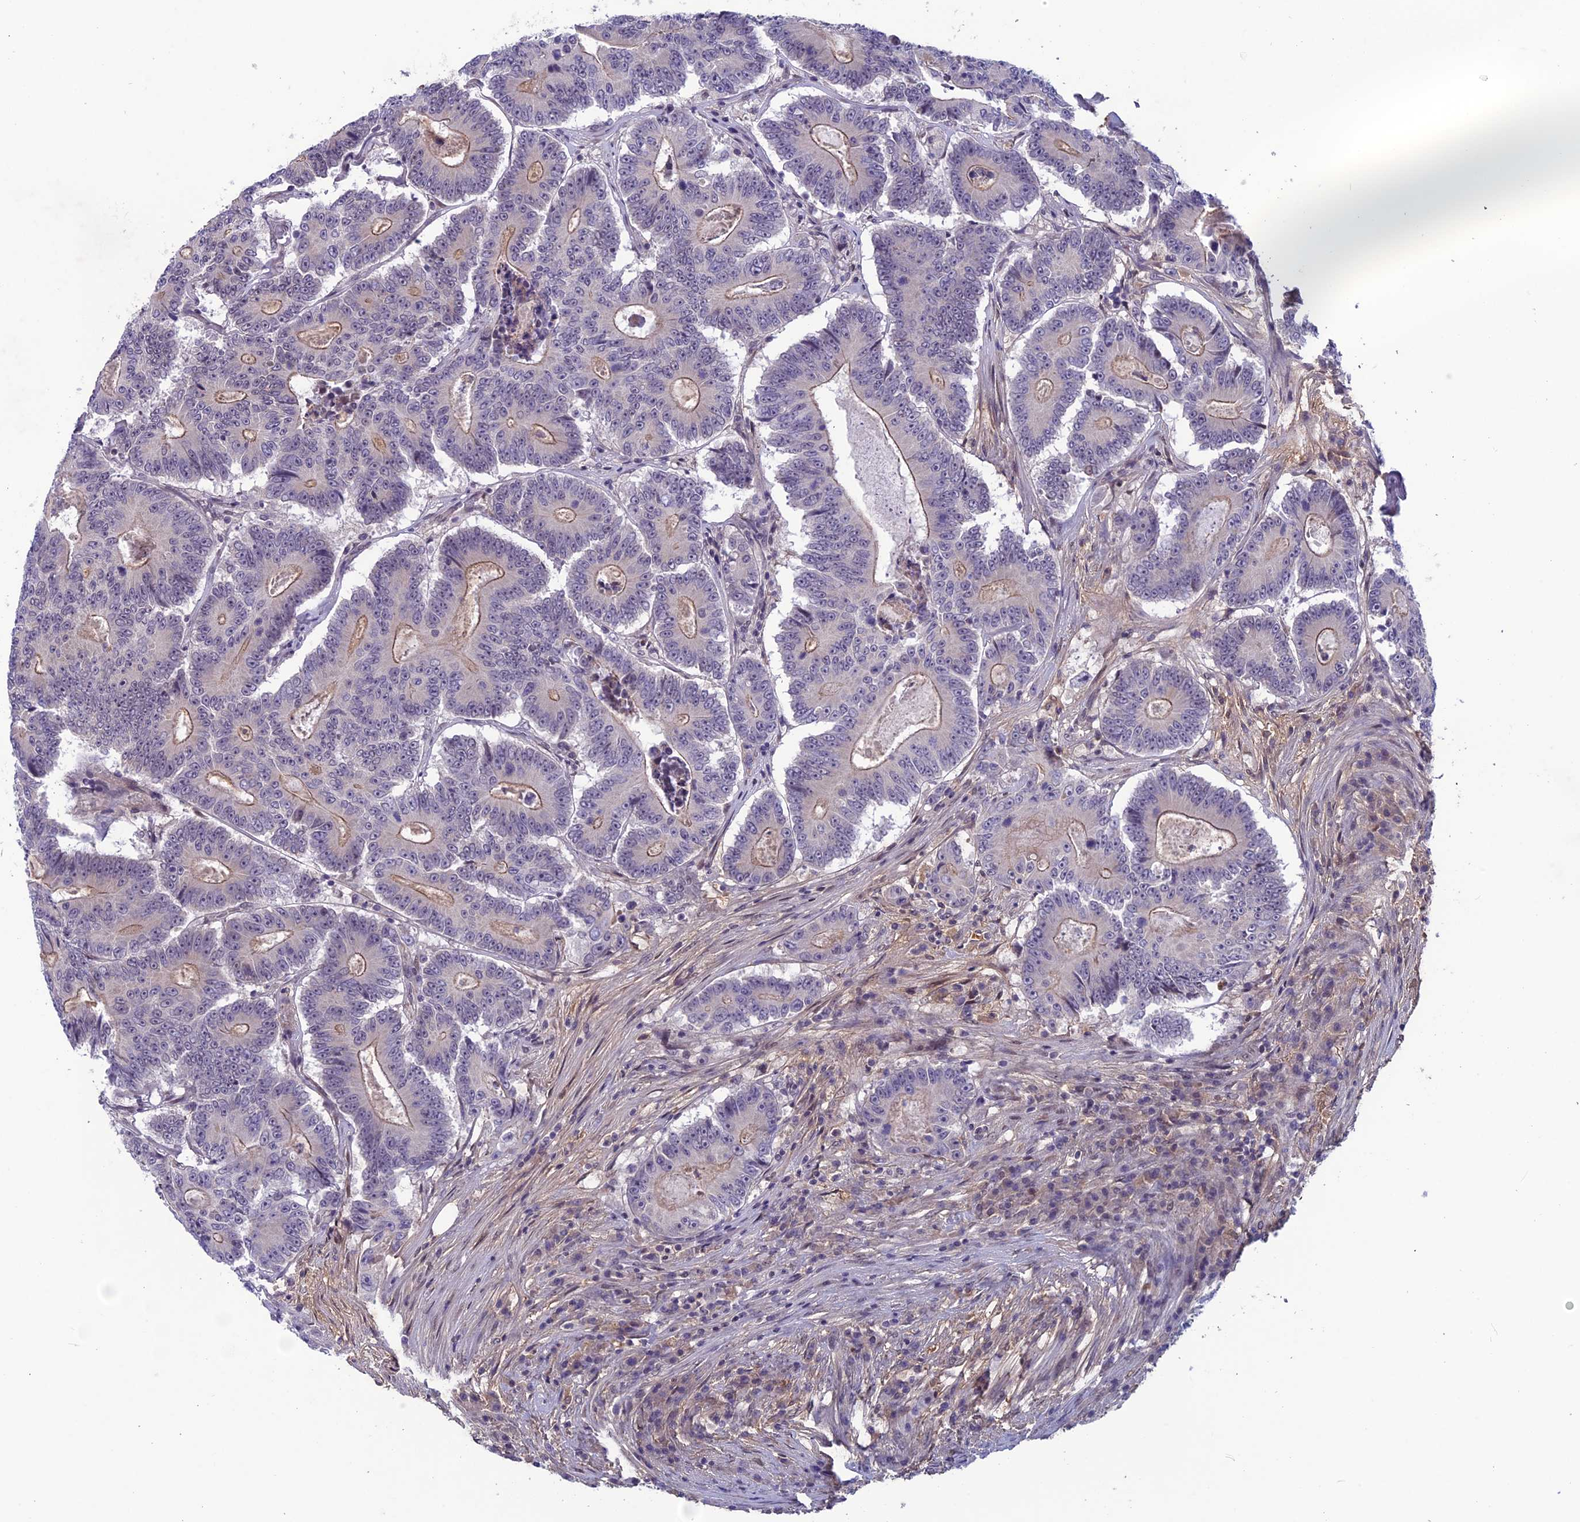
{"staining": {"intensity": "moderate", "quantity": "25%-75%", "location": "cytoplasmic/membranous"}, "tissue": "colorectal cancer", "cell_type": "Tumor cells", "image_type": "cancer", "snomed": [{"axis": "morphology", "description": "Adenocarcinoma, NOS"}, {"axis": "topography", "description": "Colon"}], "caption": "Immunohistochemistry (IHC) of colorectal adenocarcinoma demonstrates medium levels of moderate cytoplasmic/membranous staining in approximately 25%-75% of tumor cells.", "gene": "FKBPL", "patient": {"sex": "male", "age": 83}}